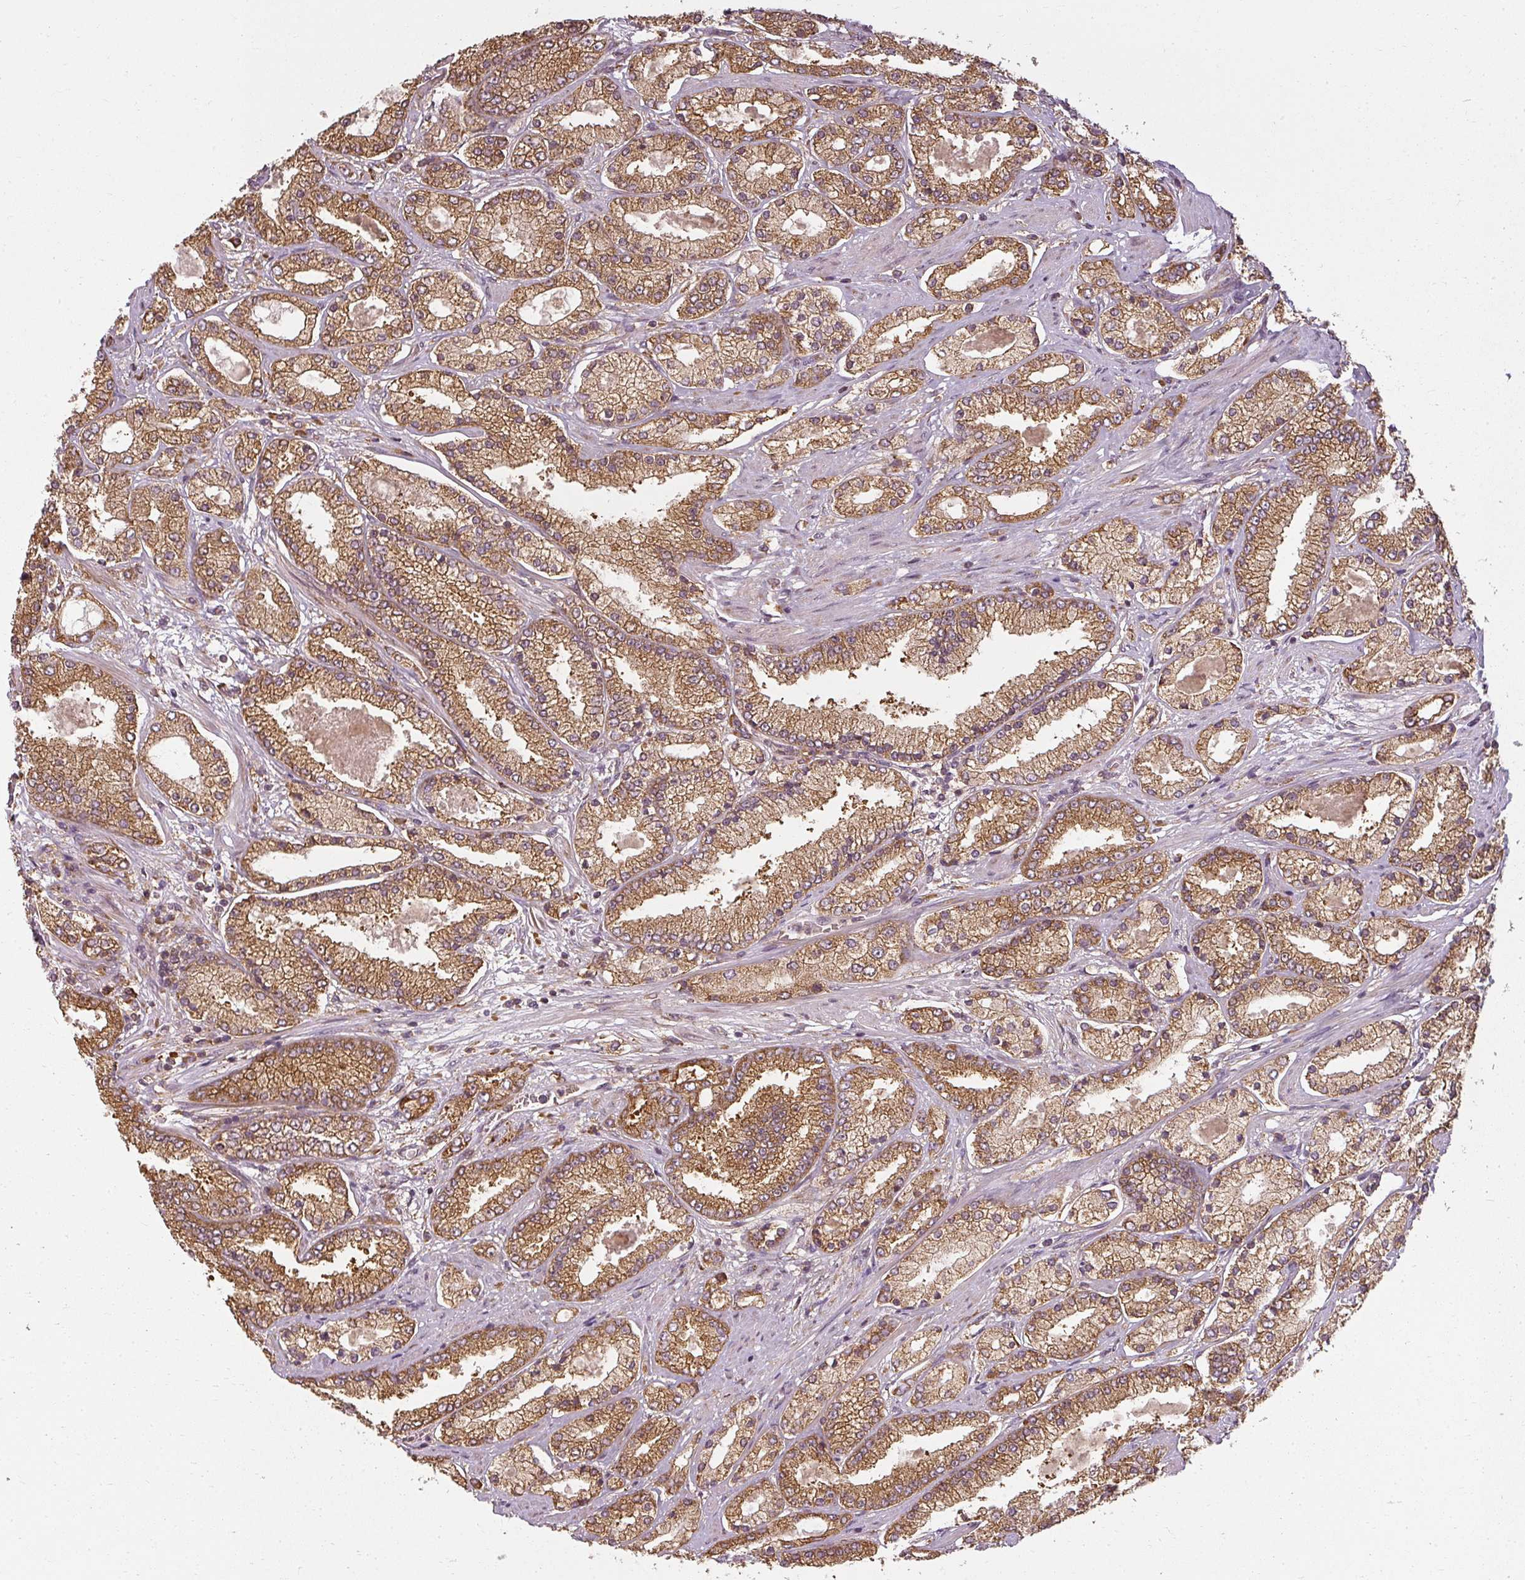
{"staining": {"intensity": "strong", "quantity": ">75%", "location": "cytoplasmic/membranous"}, "tissue": "prostate cancer", "cell_type": "Tumor cells", "image_type": "cancer", "snomed": [{"axis": "morphology", "description": "Adenocarcinoma, High grade"}, {"axis": "topography", "description": "Prostate"}], "caption": "Protein positivity by immunohistochemistry (IHC) reveals strong cytoplasmic/membranous staining in about >75% of tumor cells in high-grade adenocarcinoma (prostate).", "gene": "RPL24", "patient": {"sex": "male", "age": 69}}